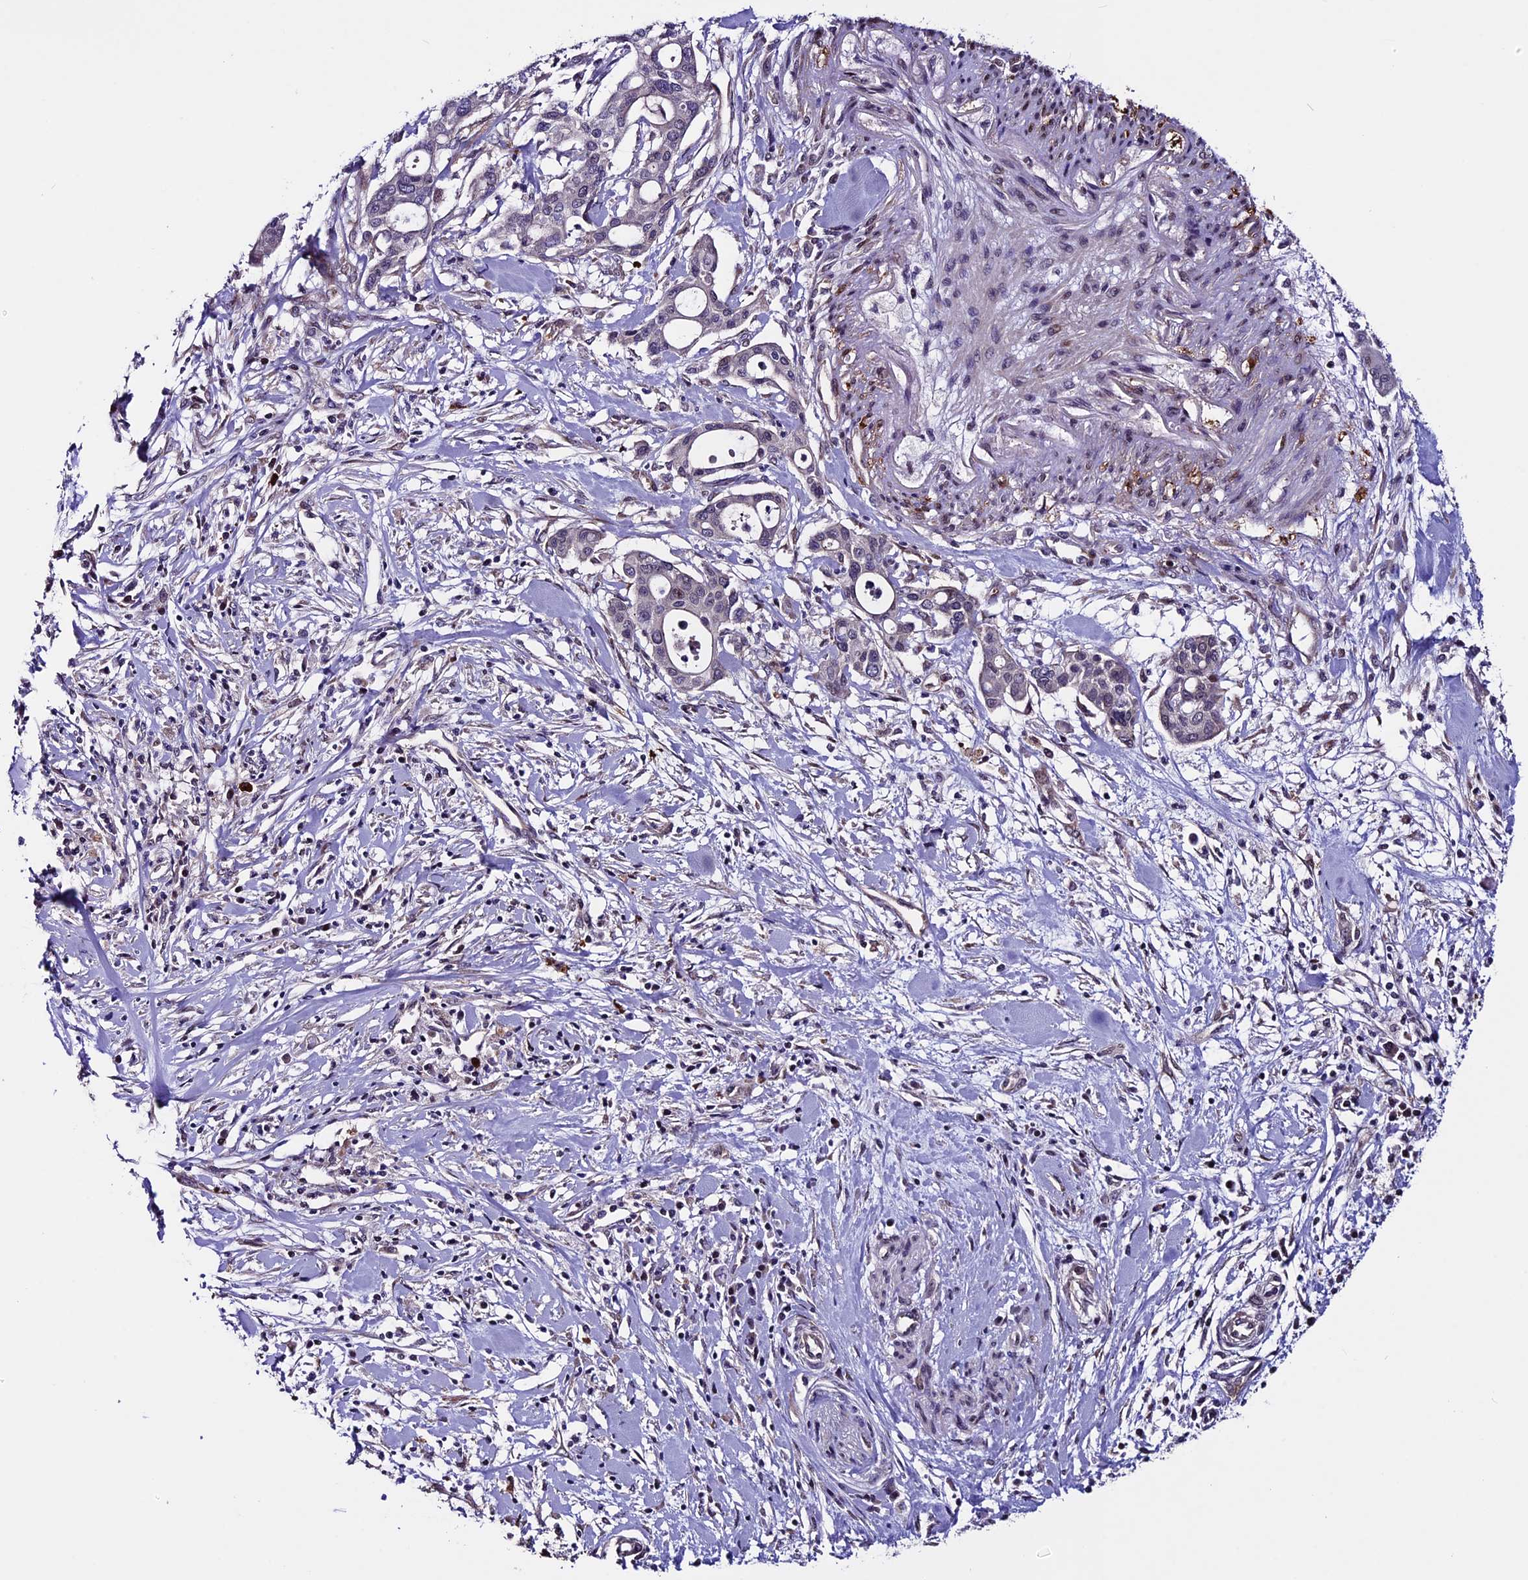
{"staining": {"intensity": "weak", "quantity": "25%-75%", "location": "cytoplasmic/membranous"}, "tissue": "pancreatic cancer", "cell_type": "Tumor cells", "image_type": "cancer", "snomed": [{"axis": "morphology", "description": "Adenocarcinoma, NOS"}, {"axis": "topography", "description": "Pancreas"}], "caption": "Pancreatic adenocarcinoma tissue demonstrates weak cytoplasmic/membranous expression in approximately 25%-75% of tumor cells", "gene": "TMEM171", "patient": {"sex": "male", "age": 46}}